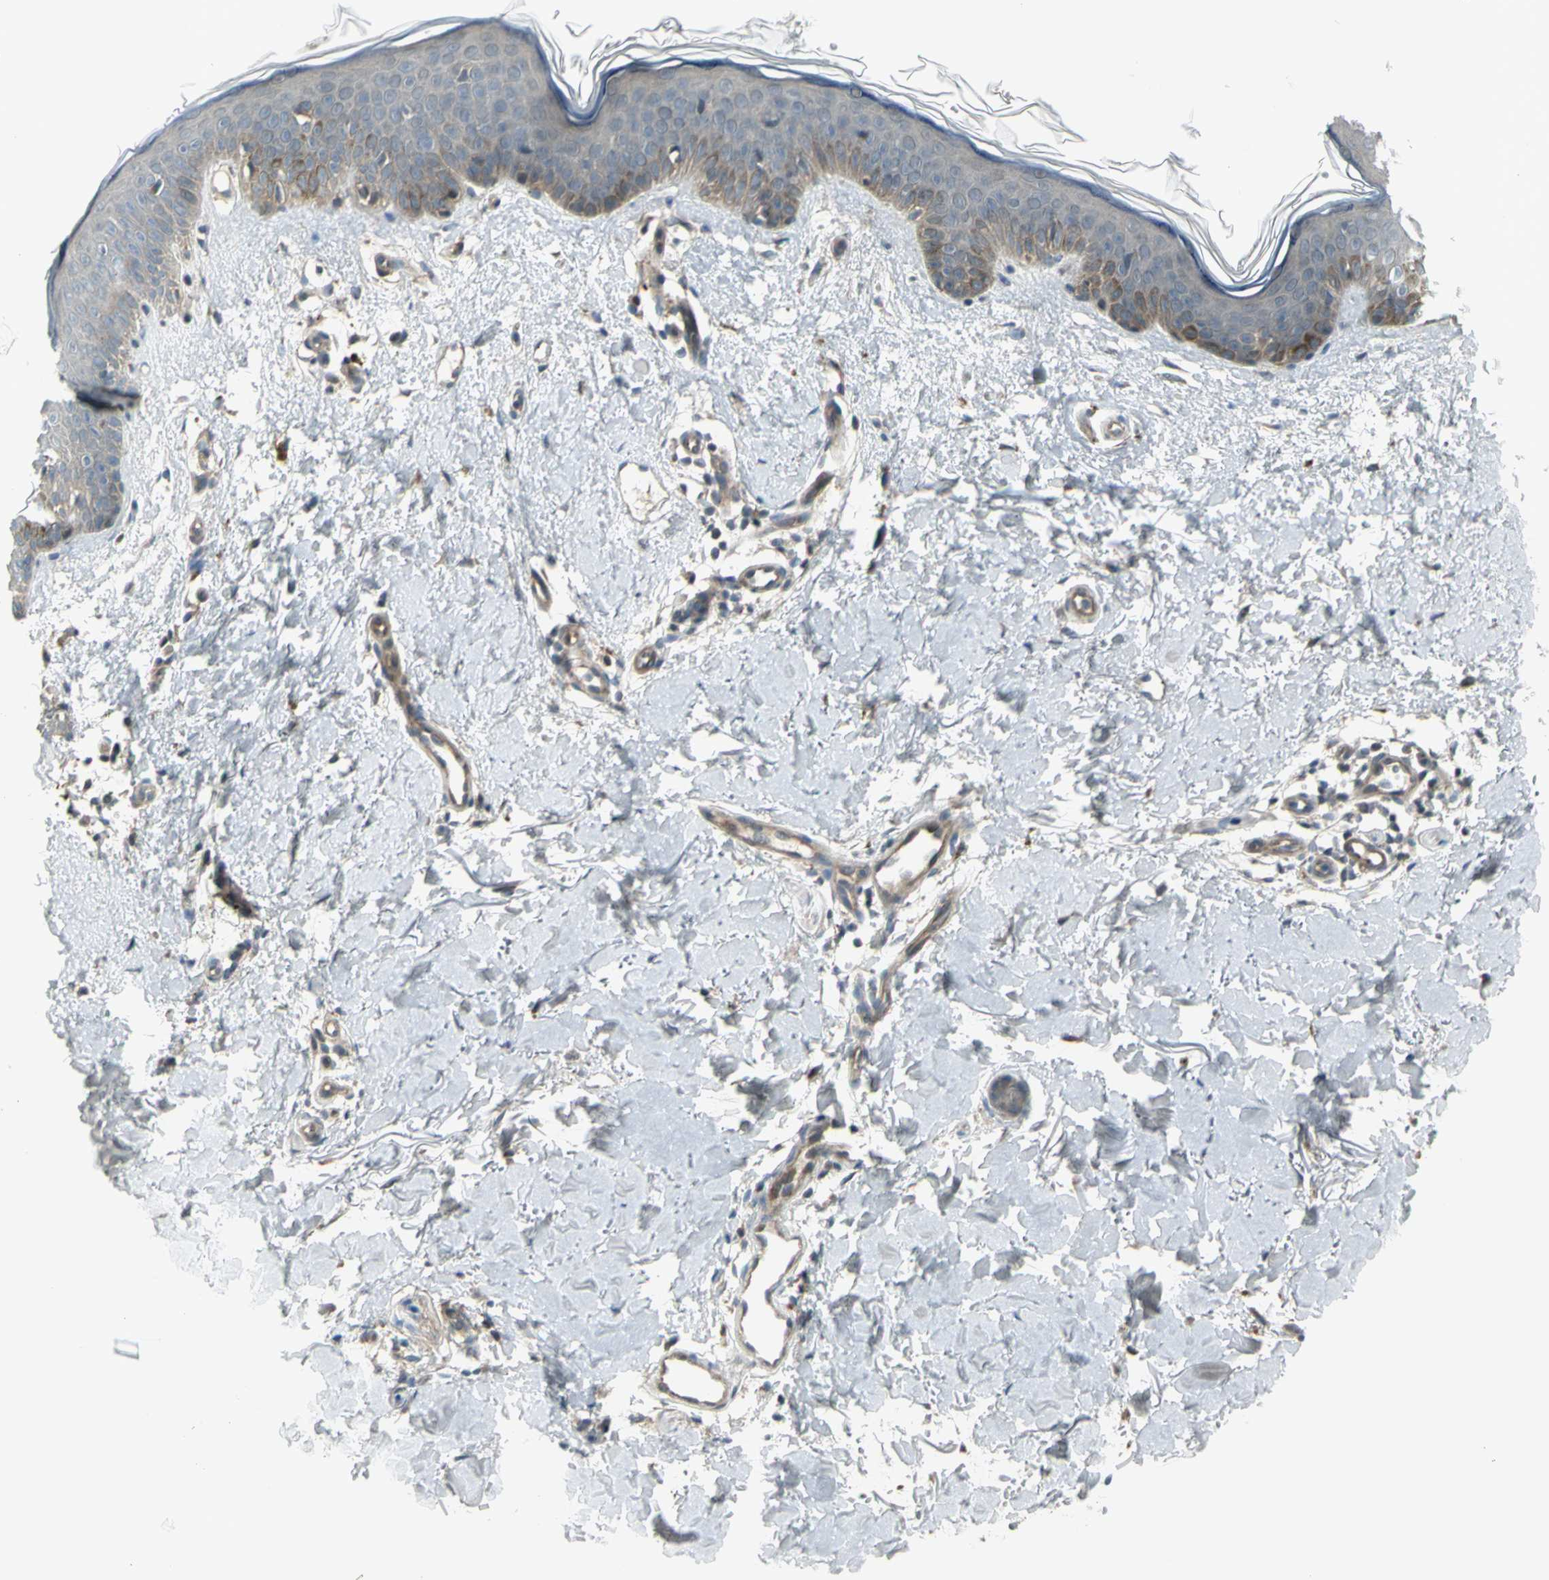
{"staining": {"intensity": "weak", "quantity": ">75%", "location": "cytoplasmic/membranous"}, "tissue": "skin", "cell_type": "Fibroblasts", "image_type": "normal", "snomed": [{"axis": "morphology", "description": "Normal tissue, NOS"}, {"axis": "topography", "description": "Skin"}], "caption": "This is a photomicrograph of IHC staining of unremarkable skin, which shows weak staining in the cytoplasmic/membranous of fibroblasts.", "gene": "OSTM1", "patient": {"sex": "female", "age": 56}}